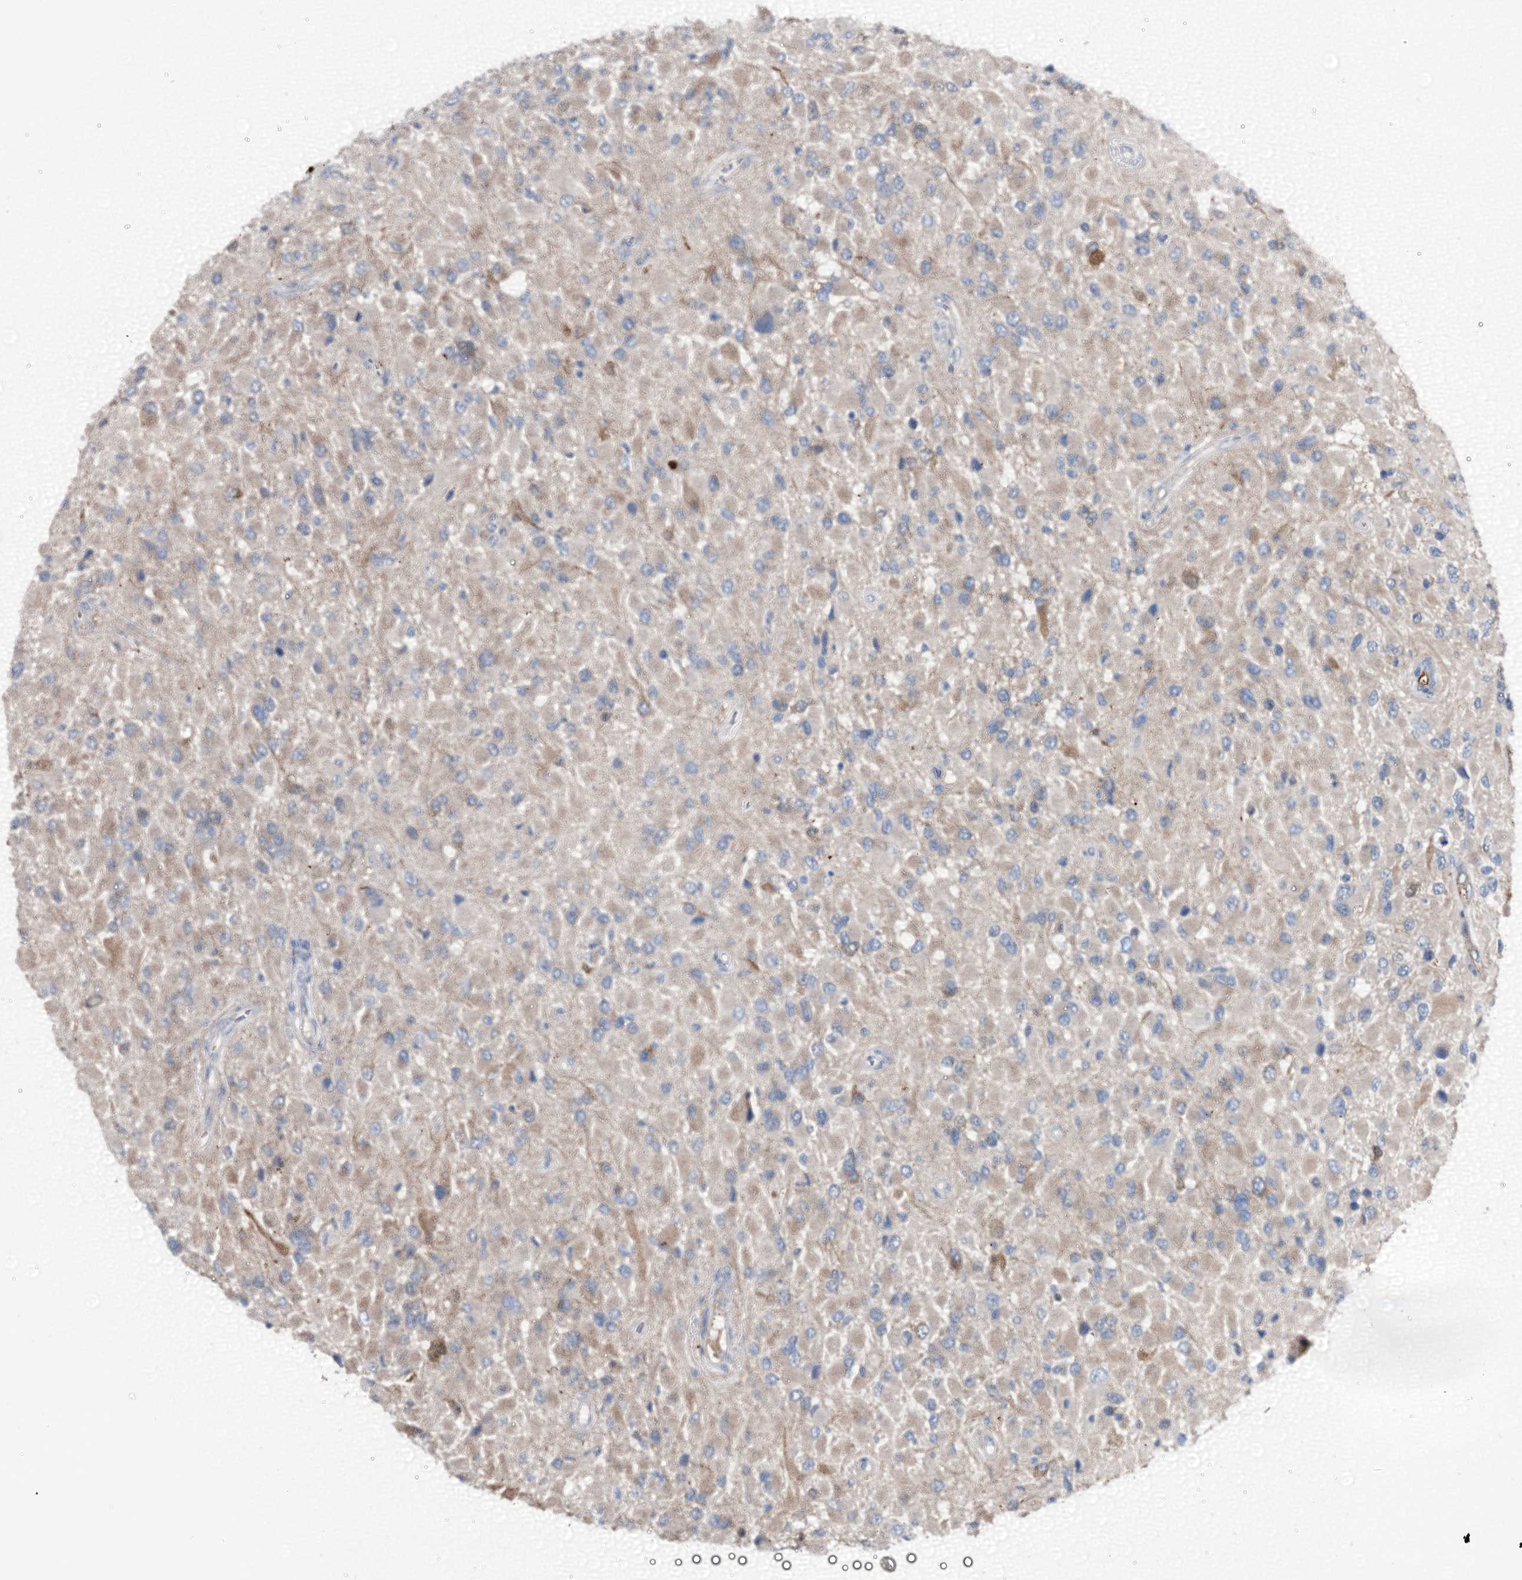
{"staining": {"intensity": "negative", "quantity": "none", "location": "none"}, "tissue": "glioma", "cell_type": "Tumor cells", "image_type": "cancer", "snomed": [{"axis": "morphology", "description": "Glioma, malignant, High grade"}, {"axis": "topography", "description": "Brain"}], "caption": "The photomicrograph reveals no staining of tumor cells in malignant glioma (high-grade). (IHC, brightfield microscopy, high magnification).", "gene": "C1QTNF4", "patient": {"sex": "male", "age": 53}}